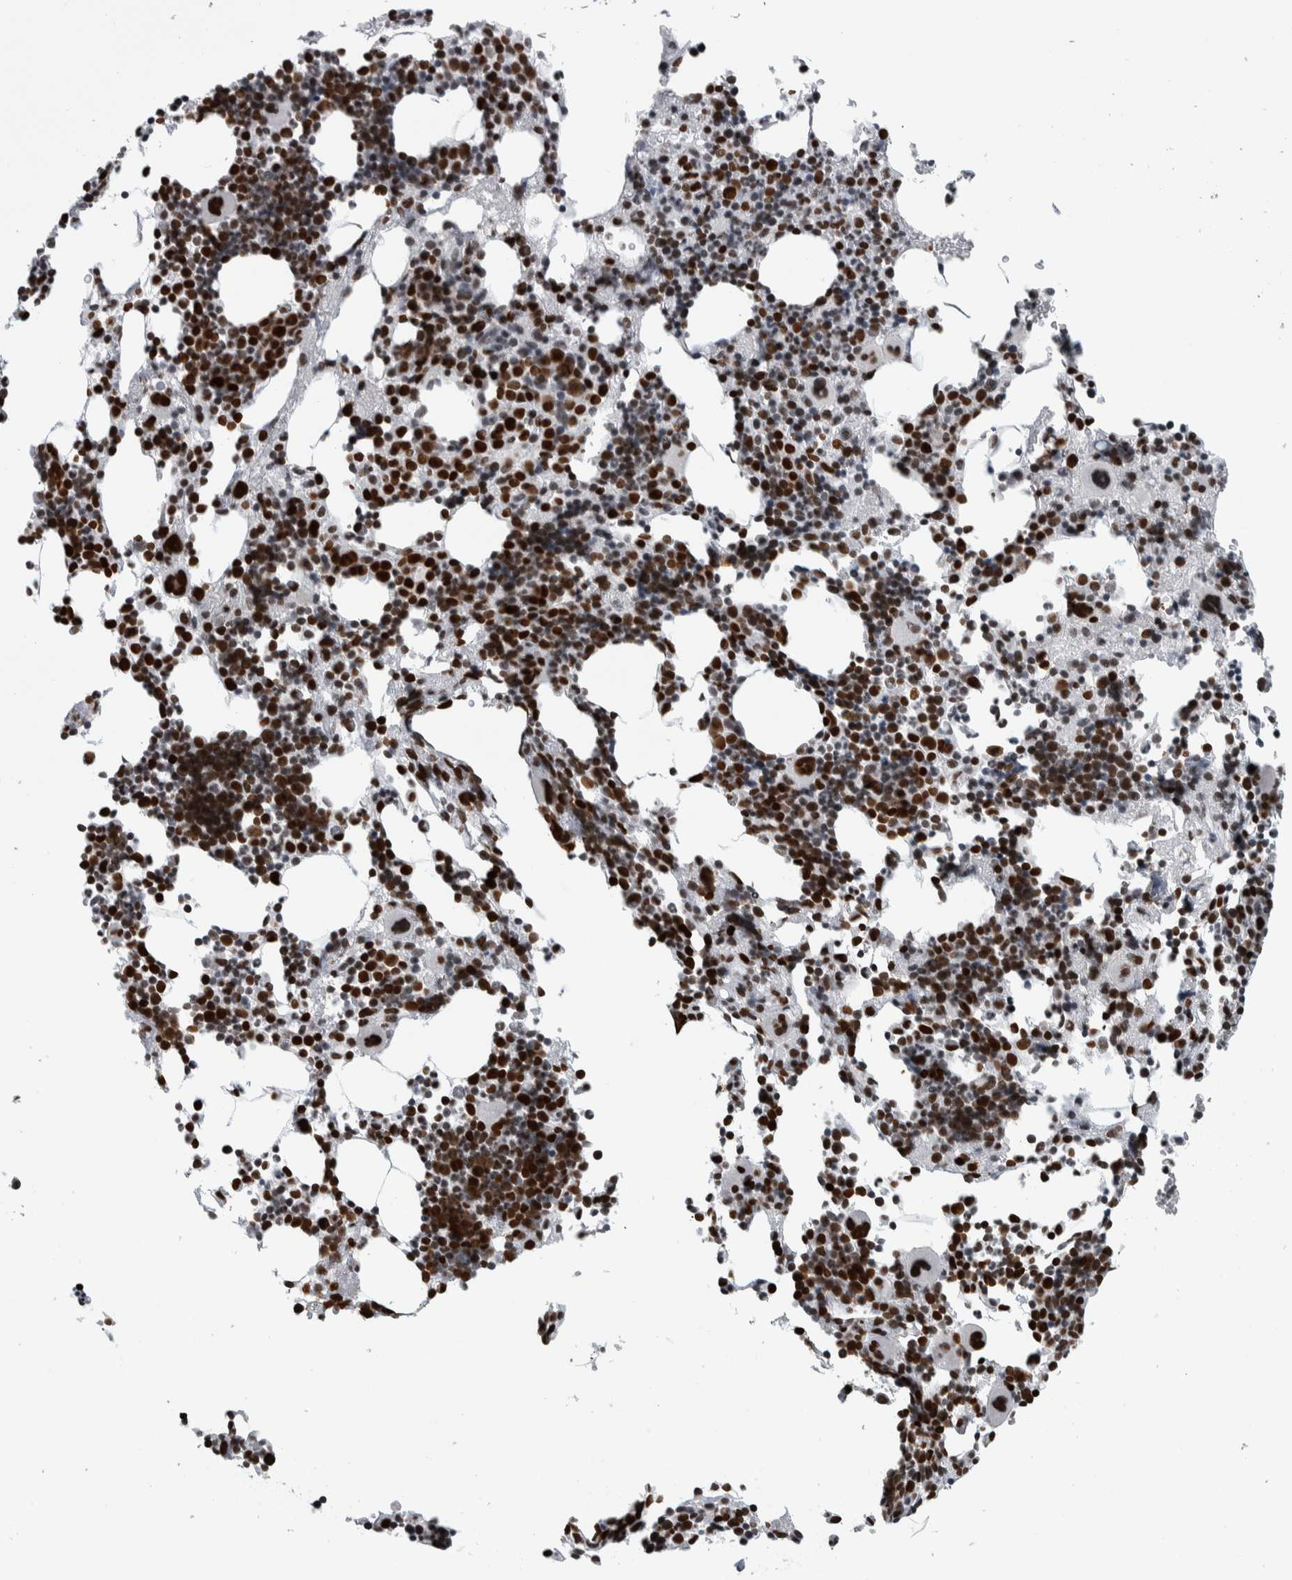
{"staining": {"intensity": "strong", "quantity": ">75%", "location": "nuclear"}, "tissue": "bone marrow", "cell_type": "Hematopoietic cells", "image_type": "normal", "snomed": [{"axis": "morphology", "description": "Normal tissue, NOS"}, {"axis": "morphology", "description": "Inflammation, NOS"}, {"axis": "topography", "description": "Bone marrow"}], "caption": "A micrograph of human bone marrow stained for a protein reveals strong nuclear brown staining in hematopoietic cells. (Brightfield microscopy of DAB IHC at high magnification).", "gene": "TOP2B", "patient": {"sex": "male", "age": 31}}